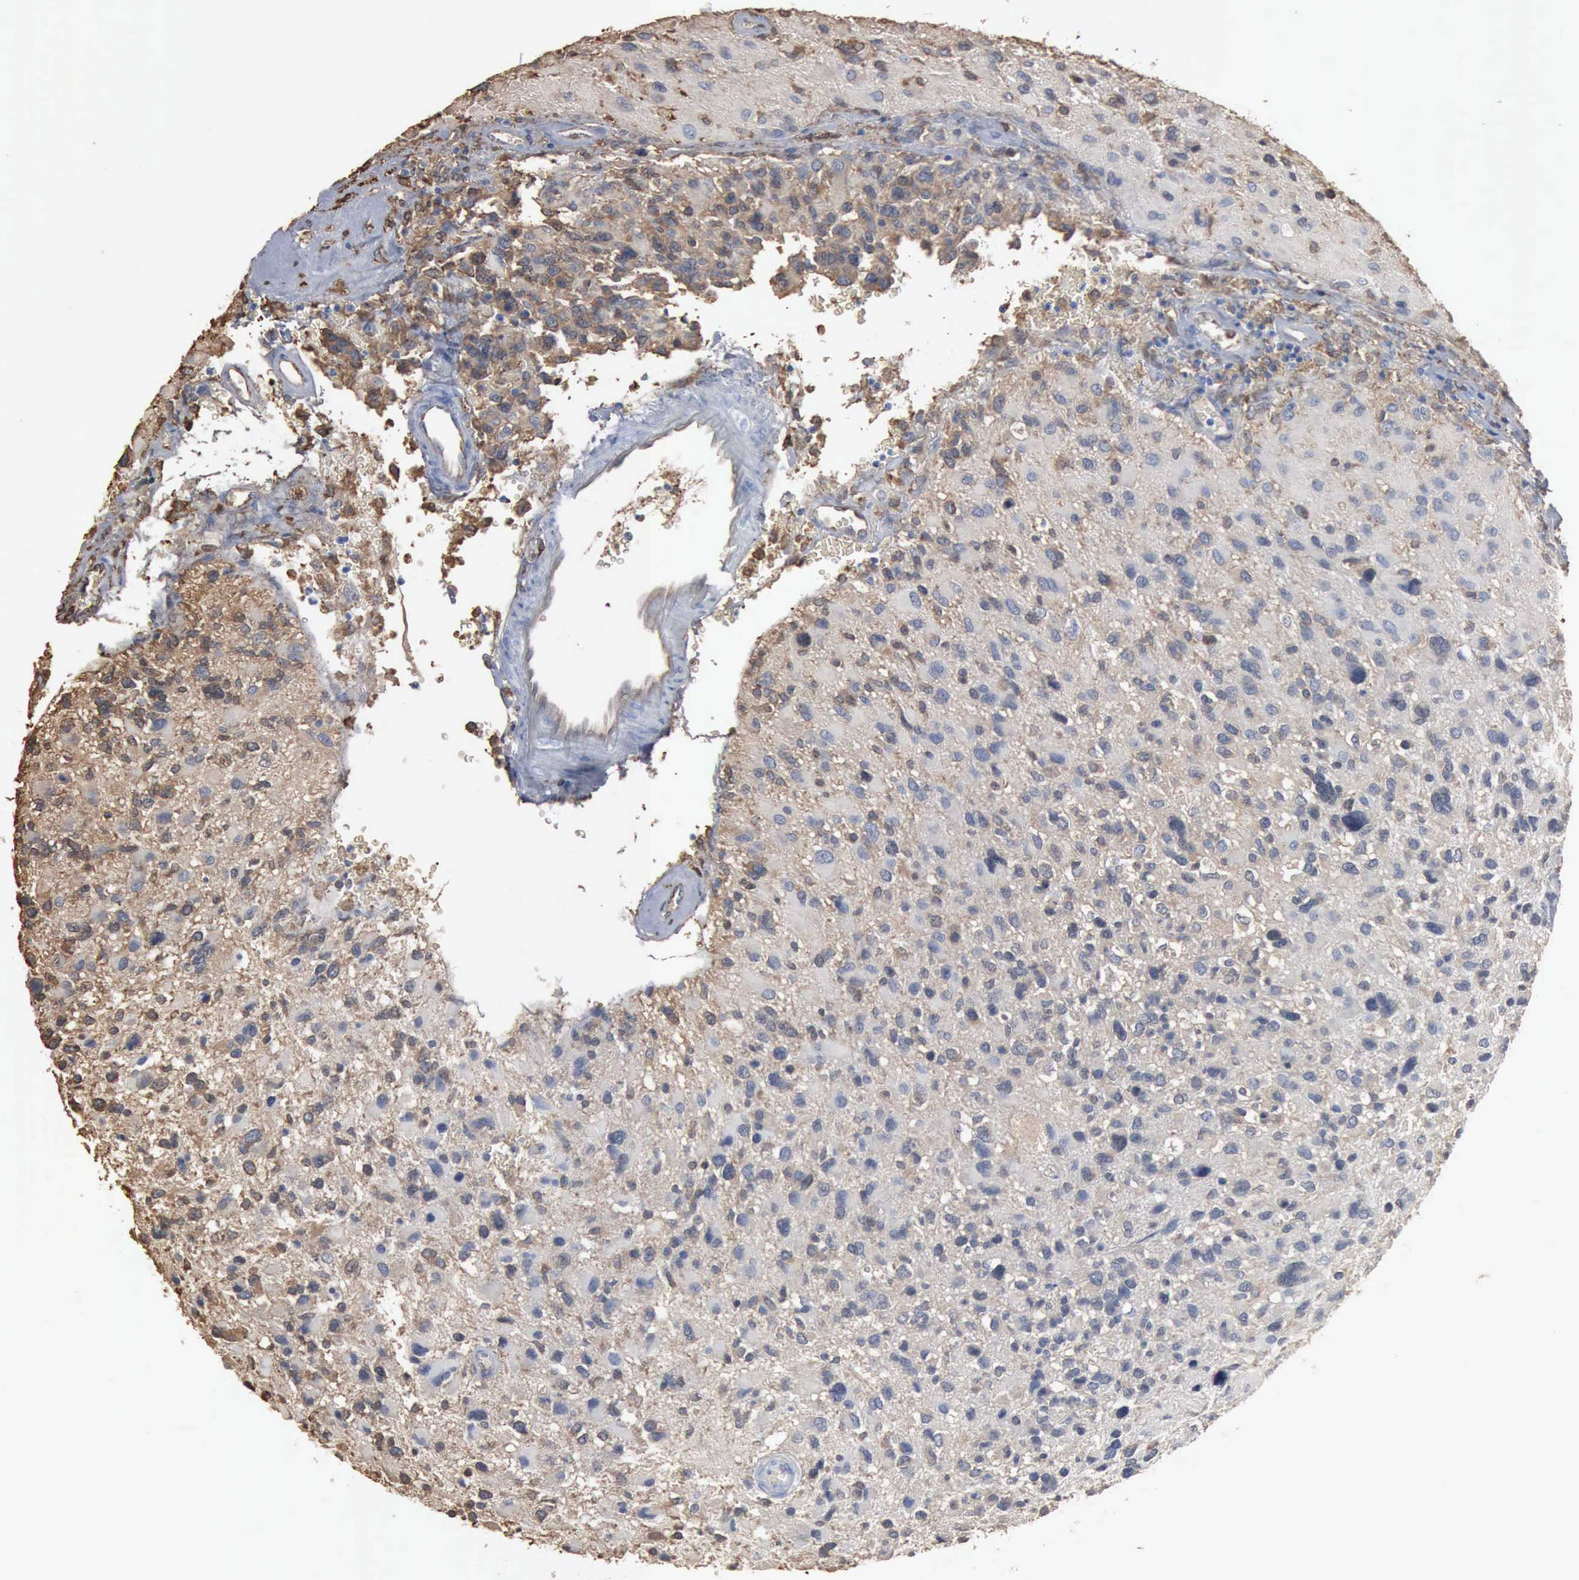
{"staining": {"intensity": "negative", "quantity": "none", "location": "none"}, "tissue": "glioma", "cell_type": "Tumor cells", "image_type": "cancer", "snomed": [{"axis": "morphology", "description": "Glioma, malignant, High grade"}, {"axis": "topography", "description": "Brain"}], "caption": "This is an IHC micrograph of human glioma. There is no staining in tumor cells.", "gene": "FSCN1", "patient": {"sex": "male", "age": 69}}